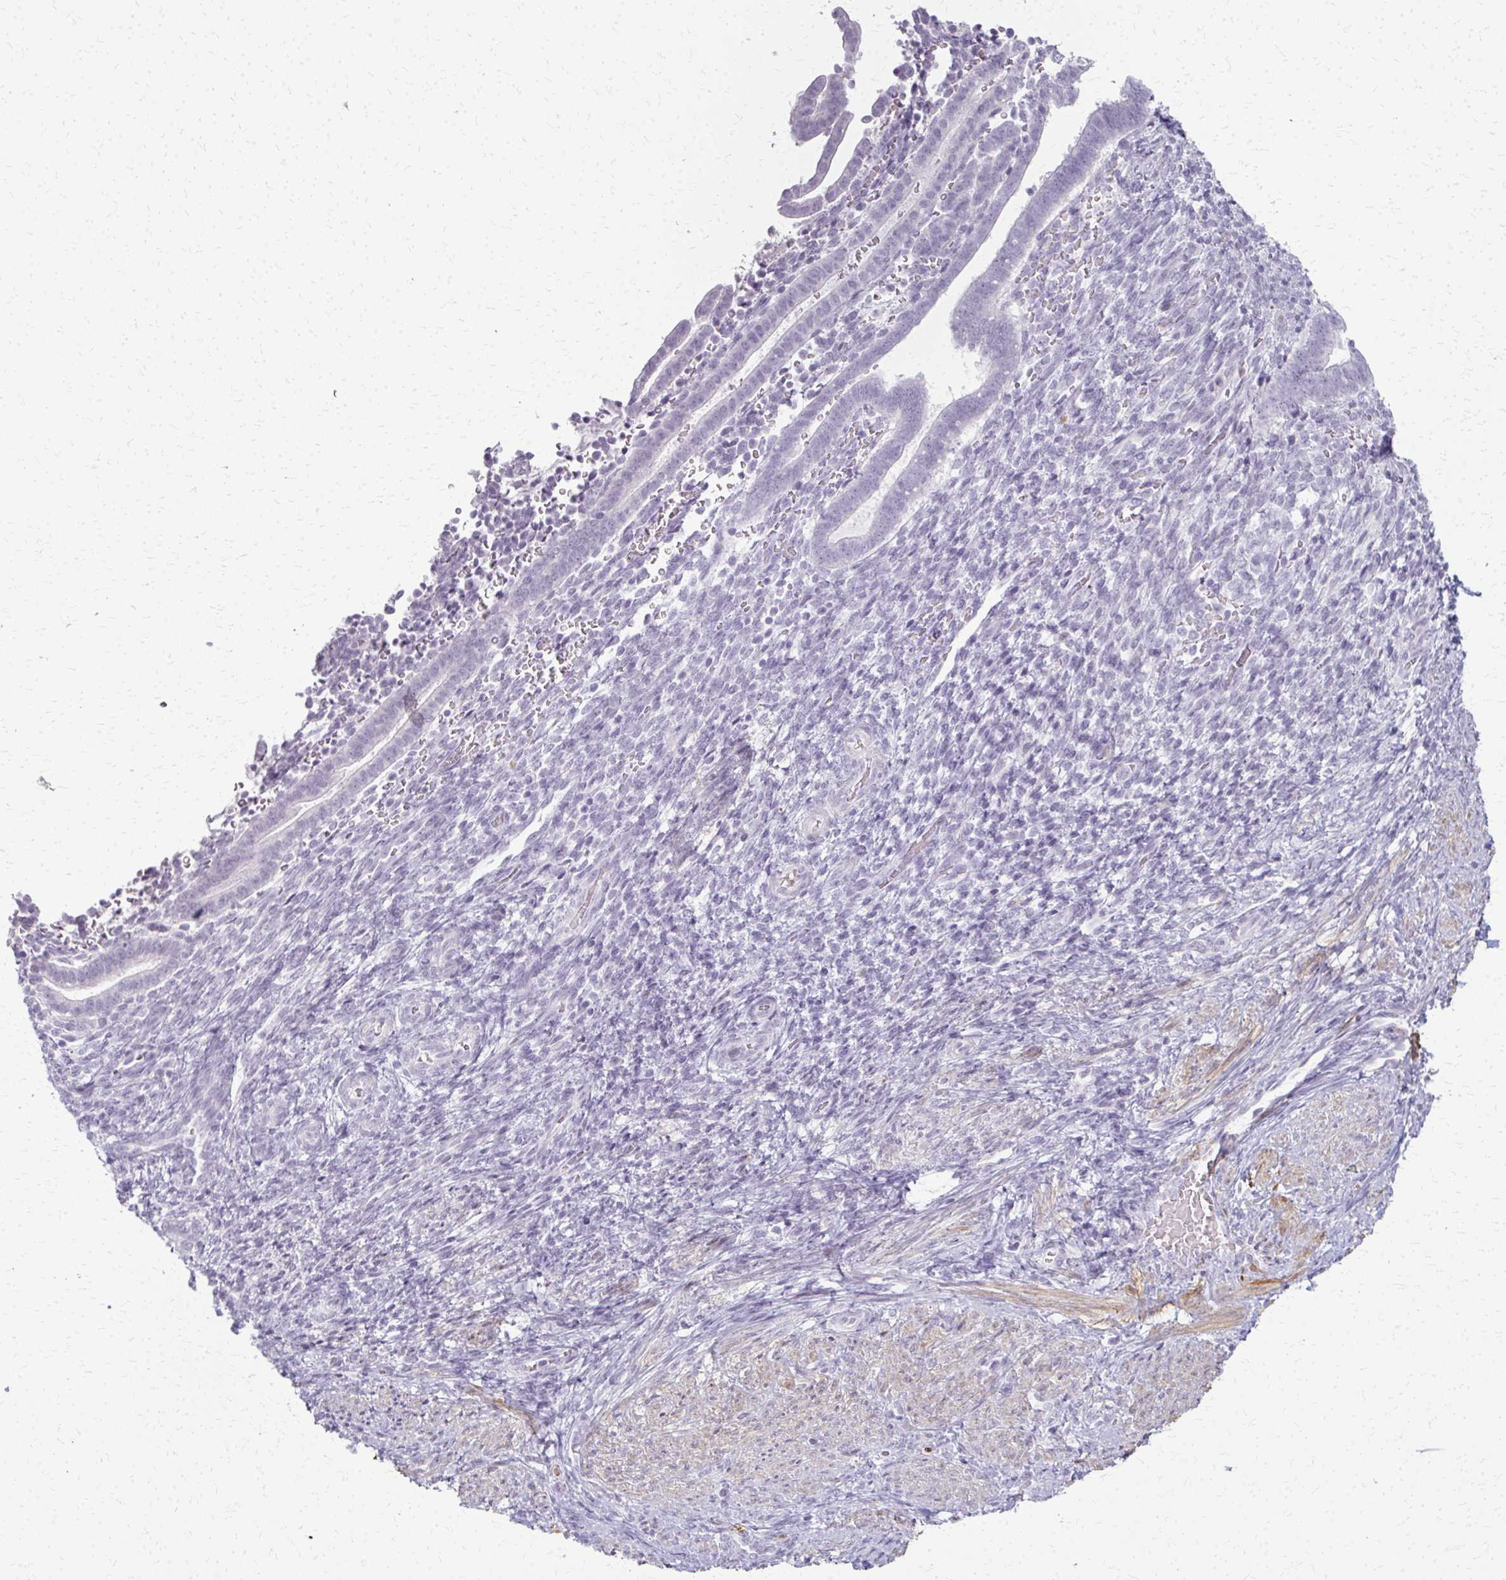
{"staining": {"intensity": "negative", "quantity": "none", "location": "none"}, "tissue": "endometrium", "cell_type": "Cells in endometrial stroma", "image_type": "normal", "snomed": [{"axis": "morphology", "description": "Normal tissue, NOS"}, {"axis": "topography", "description": "Endometrium"}], "caption": "A high-resolution histopathology image shows immunohistochemistry staining of benign endometrium, which demonstrates no significant staining in cells in endometrial stroma.", "gene": "CA3", "patient": {"sex": "female", "age": 34}}